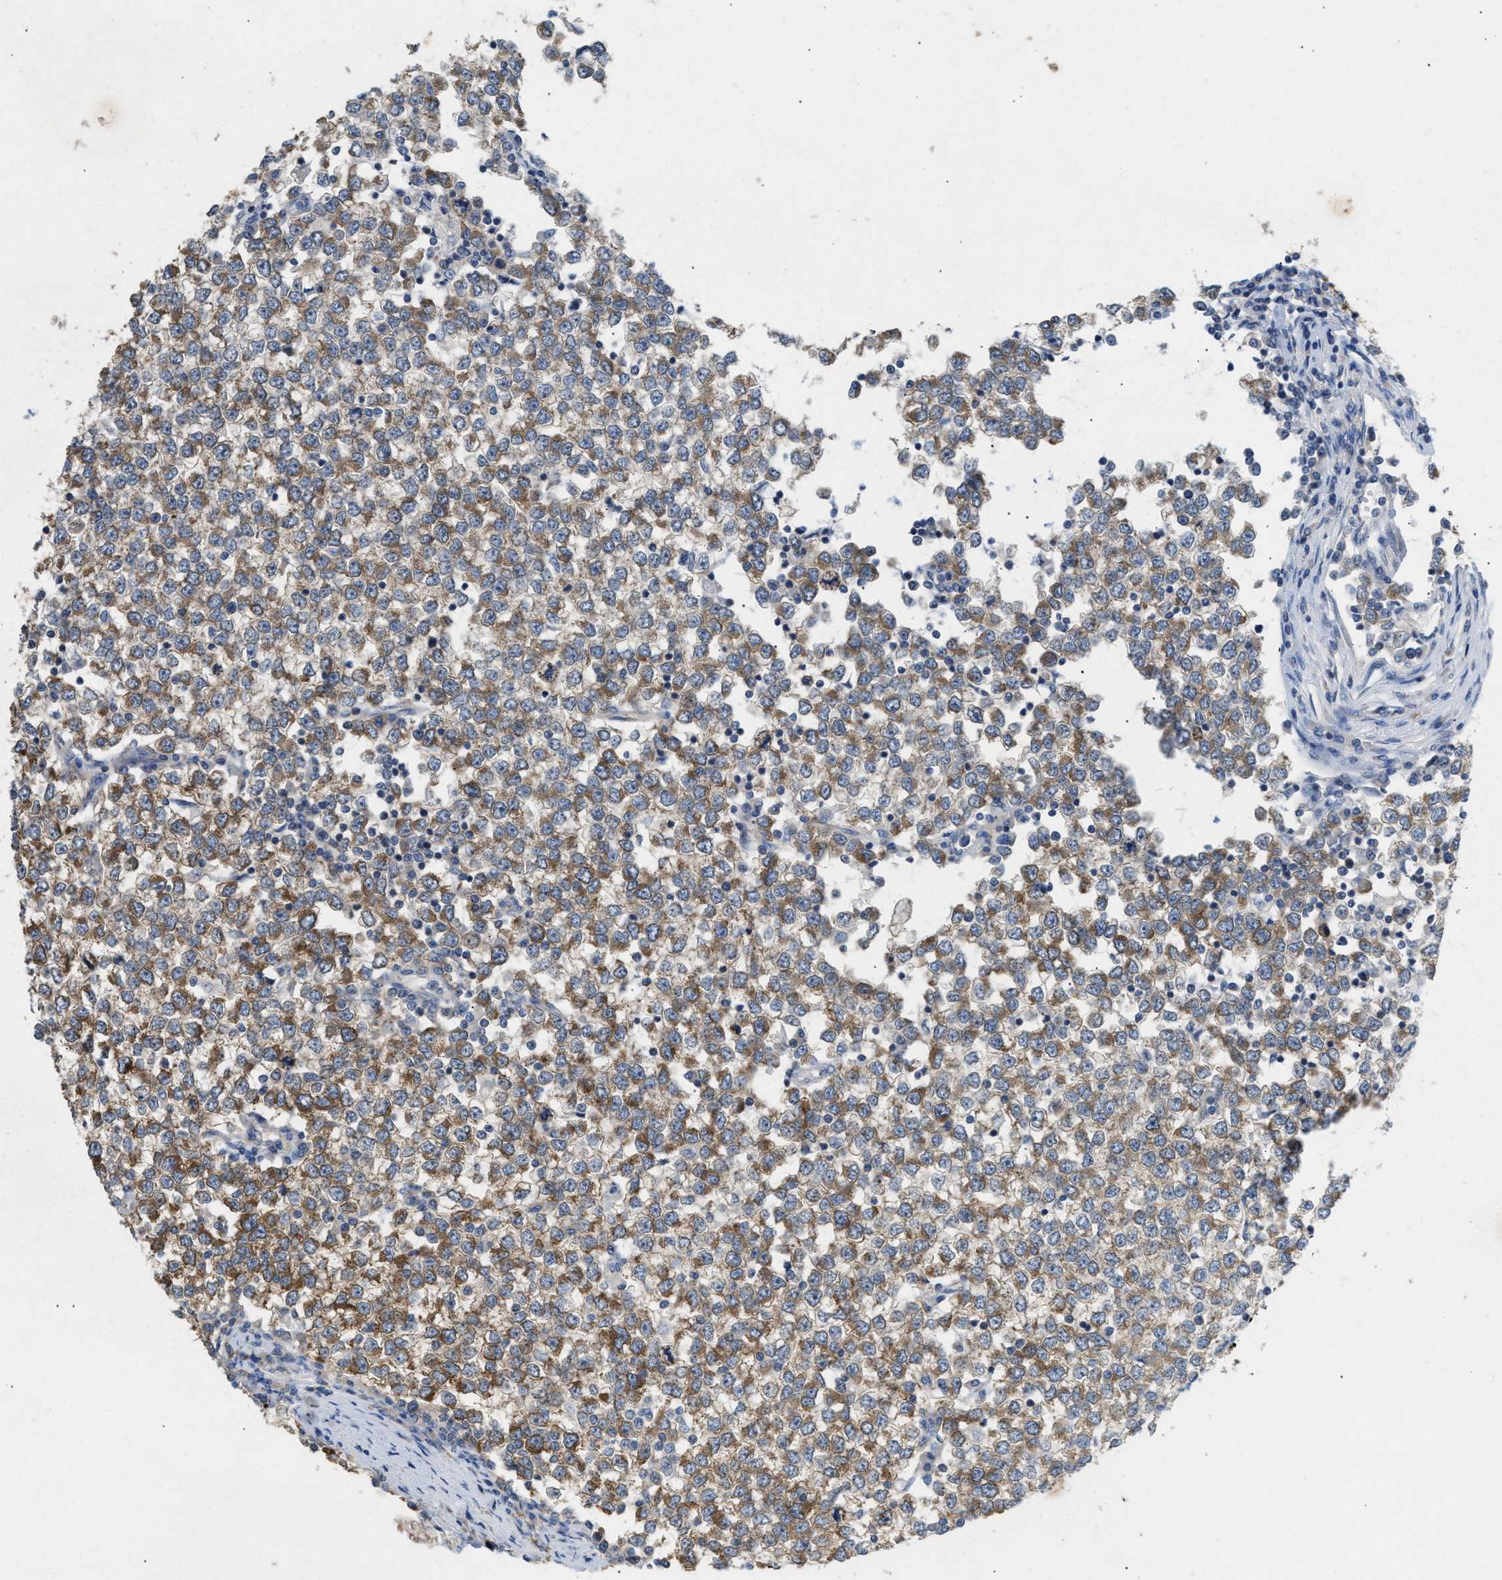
{"staining": {"intensity": "moderate", "quantity": ">75%", "location": "cytoplasmic/membranous"}, "tissue": "testis cancer", "cell_type": "Tumor cells", "image_type": "cancer", "snomed": [{"axis": "morphology", "description": "Seminoma, NOS"}, {"axis": "topography", "description": "Testis"}], "caption": "Moderate cytoplasmic/membranous expression for a protein is identified in approximately >75% of tumor cells of testis seminoma using immunohistochemistry.", "gene": "UBAP2", "patient": {"sex": "male", "age": 65}}